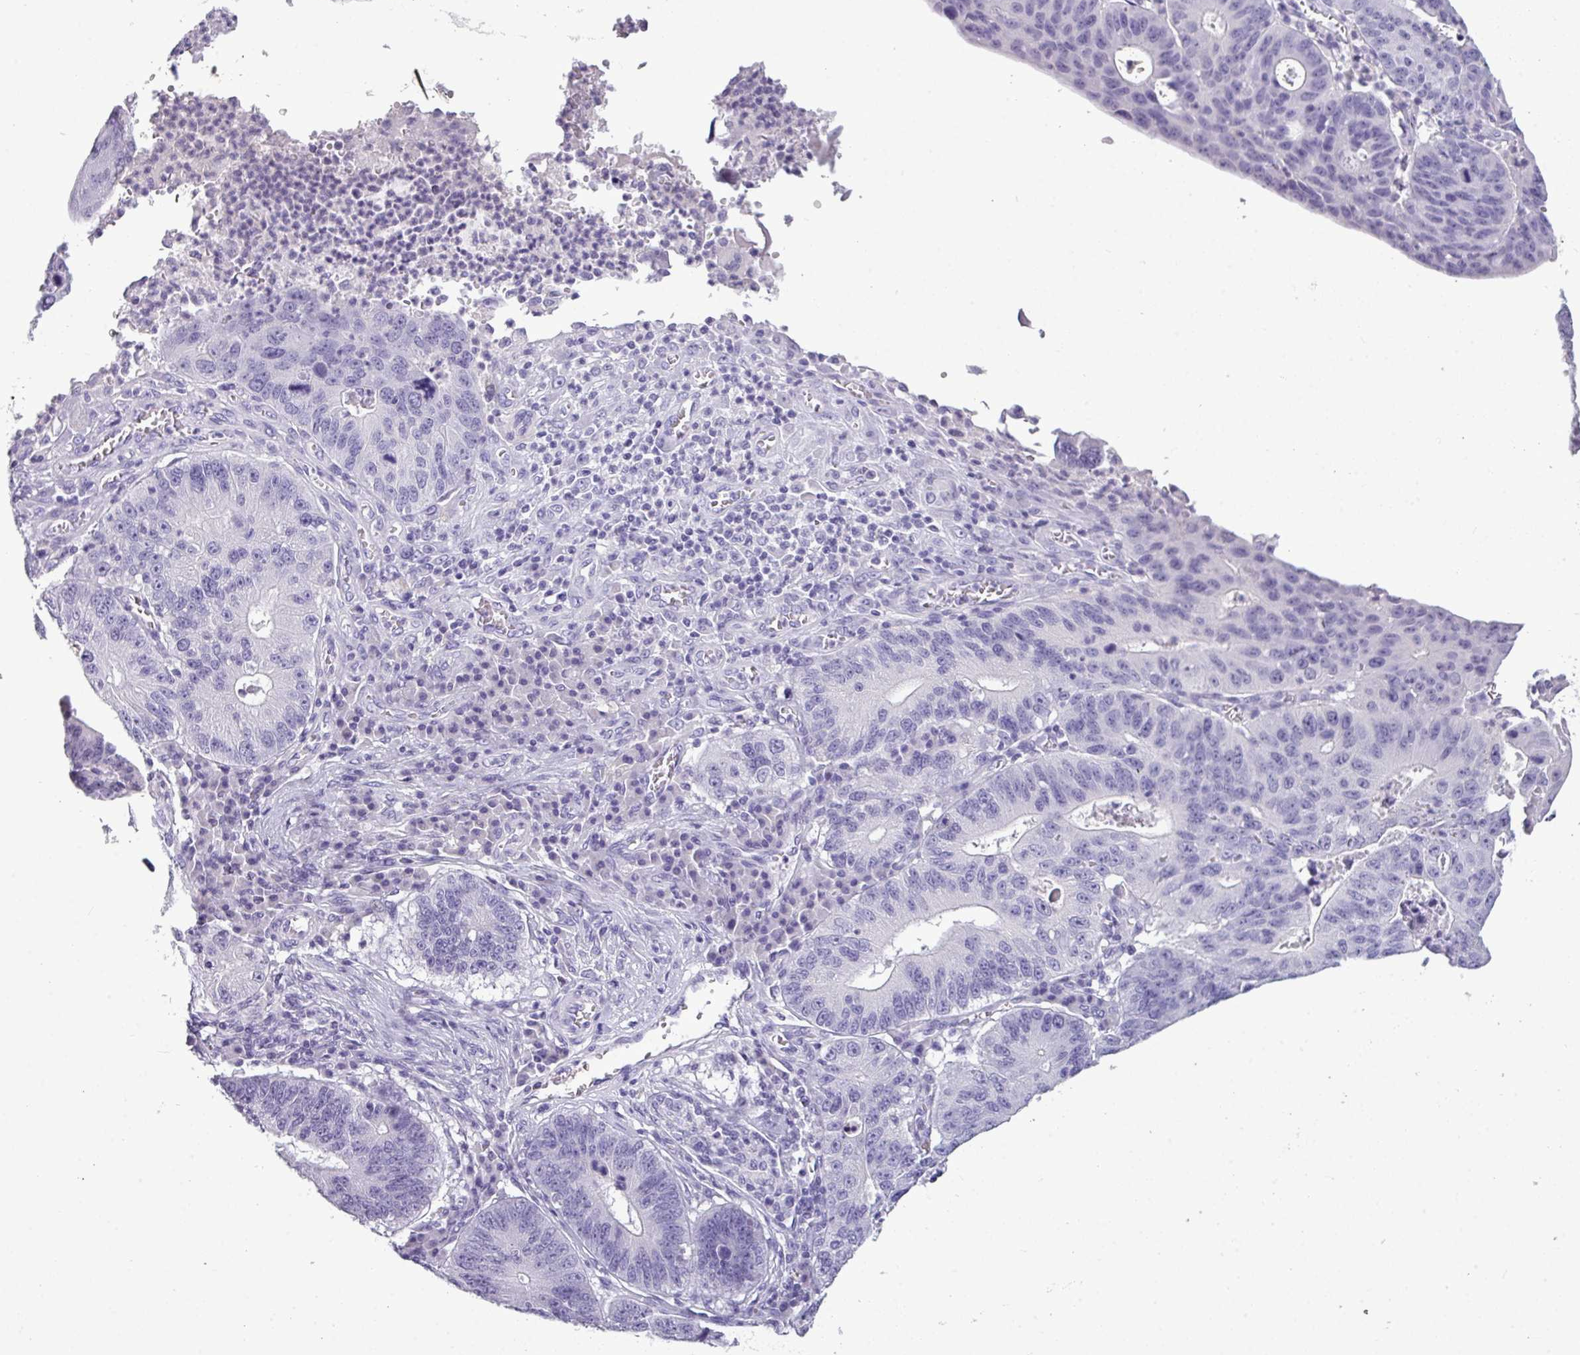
{"staining": {"intensity": "negative", "quantity": "none", "location": "none"}, "tissue": "stomach cancer", "cell_type": "Tumor cells", "image_type": "cancer", "snomed": [{"axis": "morphology", "description": "Adenocarcinoma, NOS"}, {"axis": "topography", "description": "Stomach"}], "caption": "This is a photomicrograph of immunohistochemistry (IHC) staining of stomach adenocarcinoma, which shows no expression in tumor cells. (Stains: DAB (3,3'-diaminobenzidine) IHC with hematoxylin counter stain, Microscopy: brightfield microscopy at high magnification).", "gene": "TMEM91", "patient": {"sex": "male", "age": 59}}